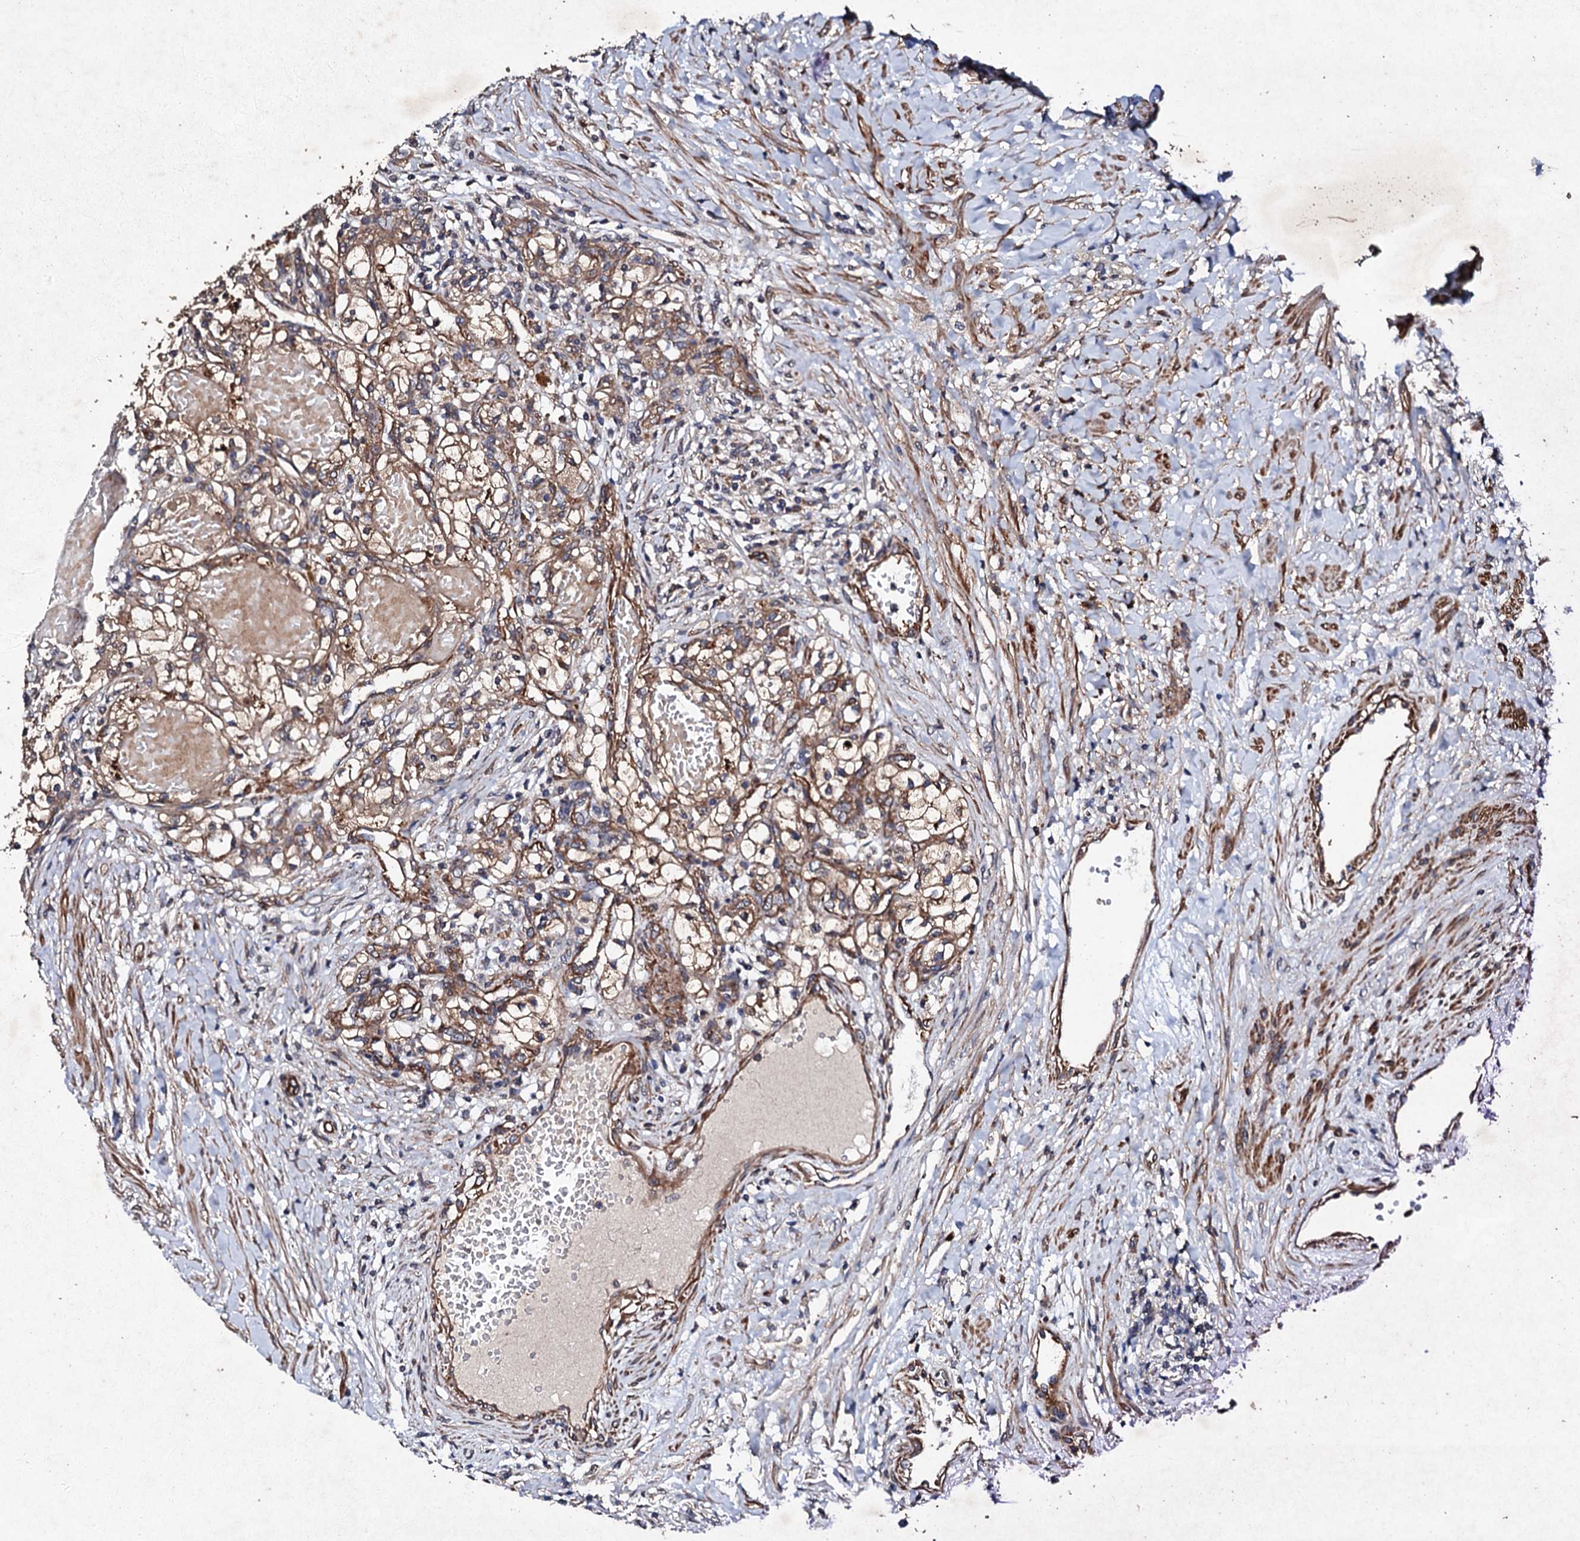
{"staining": {"intensity": "moderate", "quantity": ">75%", "location": "cytoplasmic/membranous"}, "tissue": "renal cancer", "cell_type": "Tumor cells", "image_type": "cancer", "snomed": [{"axis": "morphology", "description": "Normal tissue, NOS"}, {"axis": "morphology", "description": "Adenocarcinoma, NOS"}, {"axis": "topography", "description": "Kidney"}], "caption": "Human adenocarcinoma (renal) stained for a protein (brown) exhibits moderate cytoplasmic/membranous positive expression in approximately >75% of tumor cells.", "gene": "MOCOS", "patient": {"sex": "male", "age": 68}}